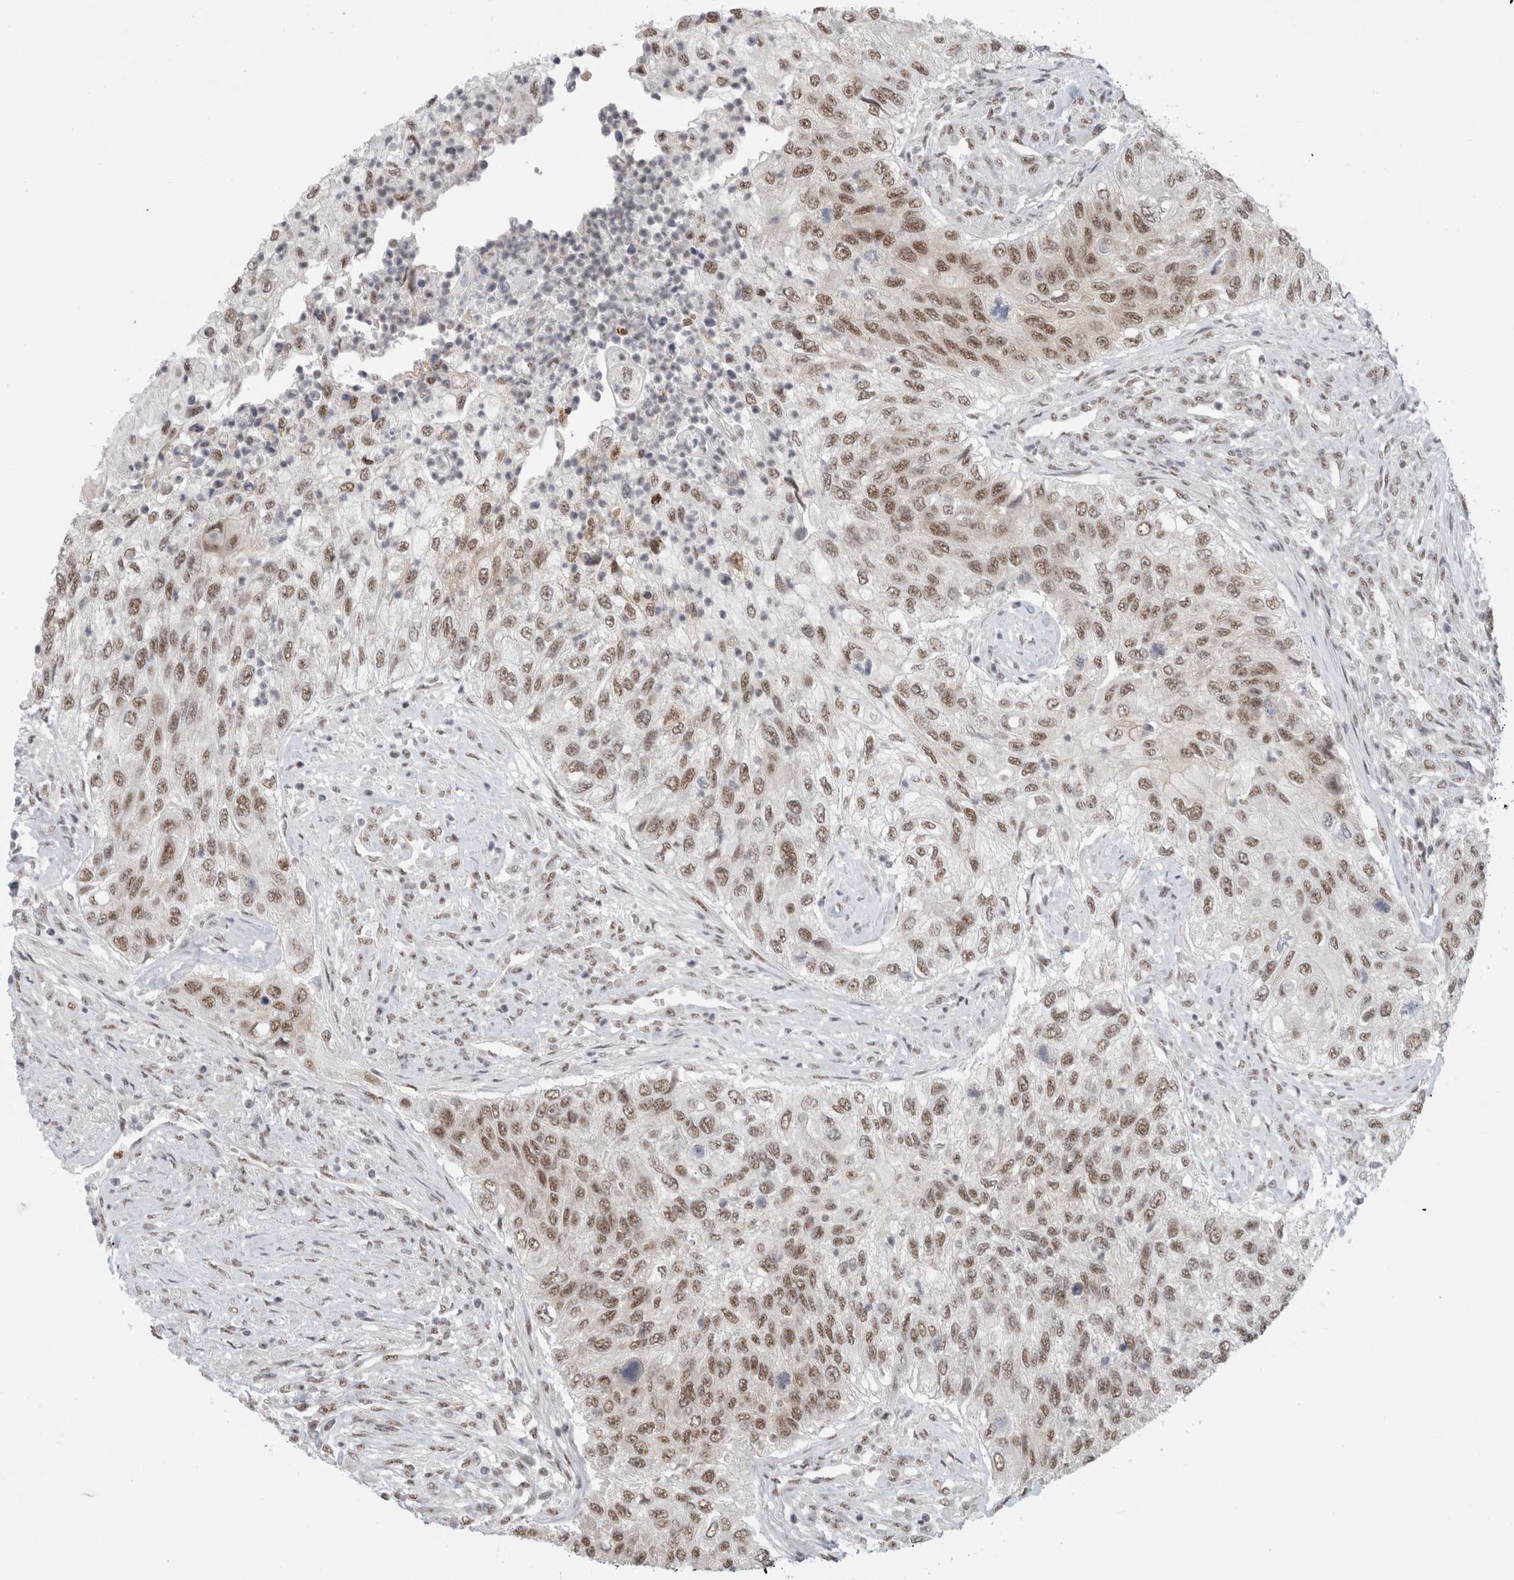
{"staining": {"intensity": "moderate", "quantity": ">75%", "location": "nuclear"}, "tissue": "urothelial cancer", "cell_type": "Tumor cells", "image_type": "cancer", "snomed": [{"axis": "morphology", "description": "Urothelial carcinoma, High grade"}, {"axis": "topography", "description": "Urinary bladder"}], "caption": "DAB (3,3'-diaminobenzidine) immunohistochemical staining of high-grade urothelial carcinoma demonstrates moderate nuclear protein expression in approximately >75% of tumor cells. The staining was performed using DAB, with brown indicating positive protein expression. Nuclei are stained blue with hematoxylin.", "gene": "TRMT12", "patient": {"sex": "female", "age": 60}}